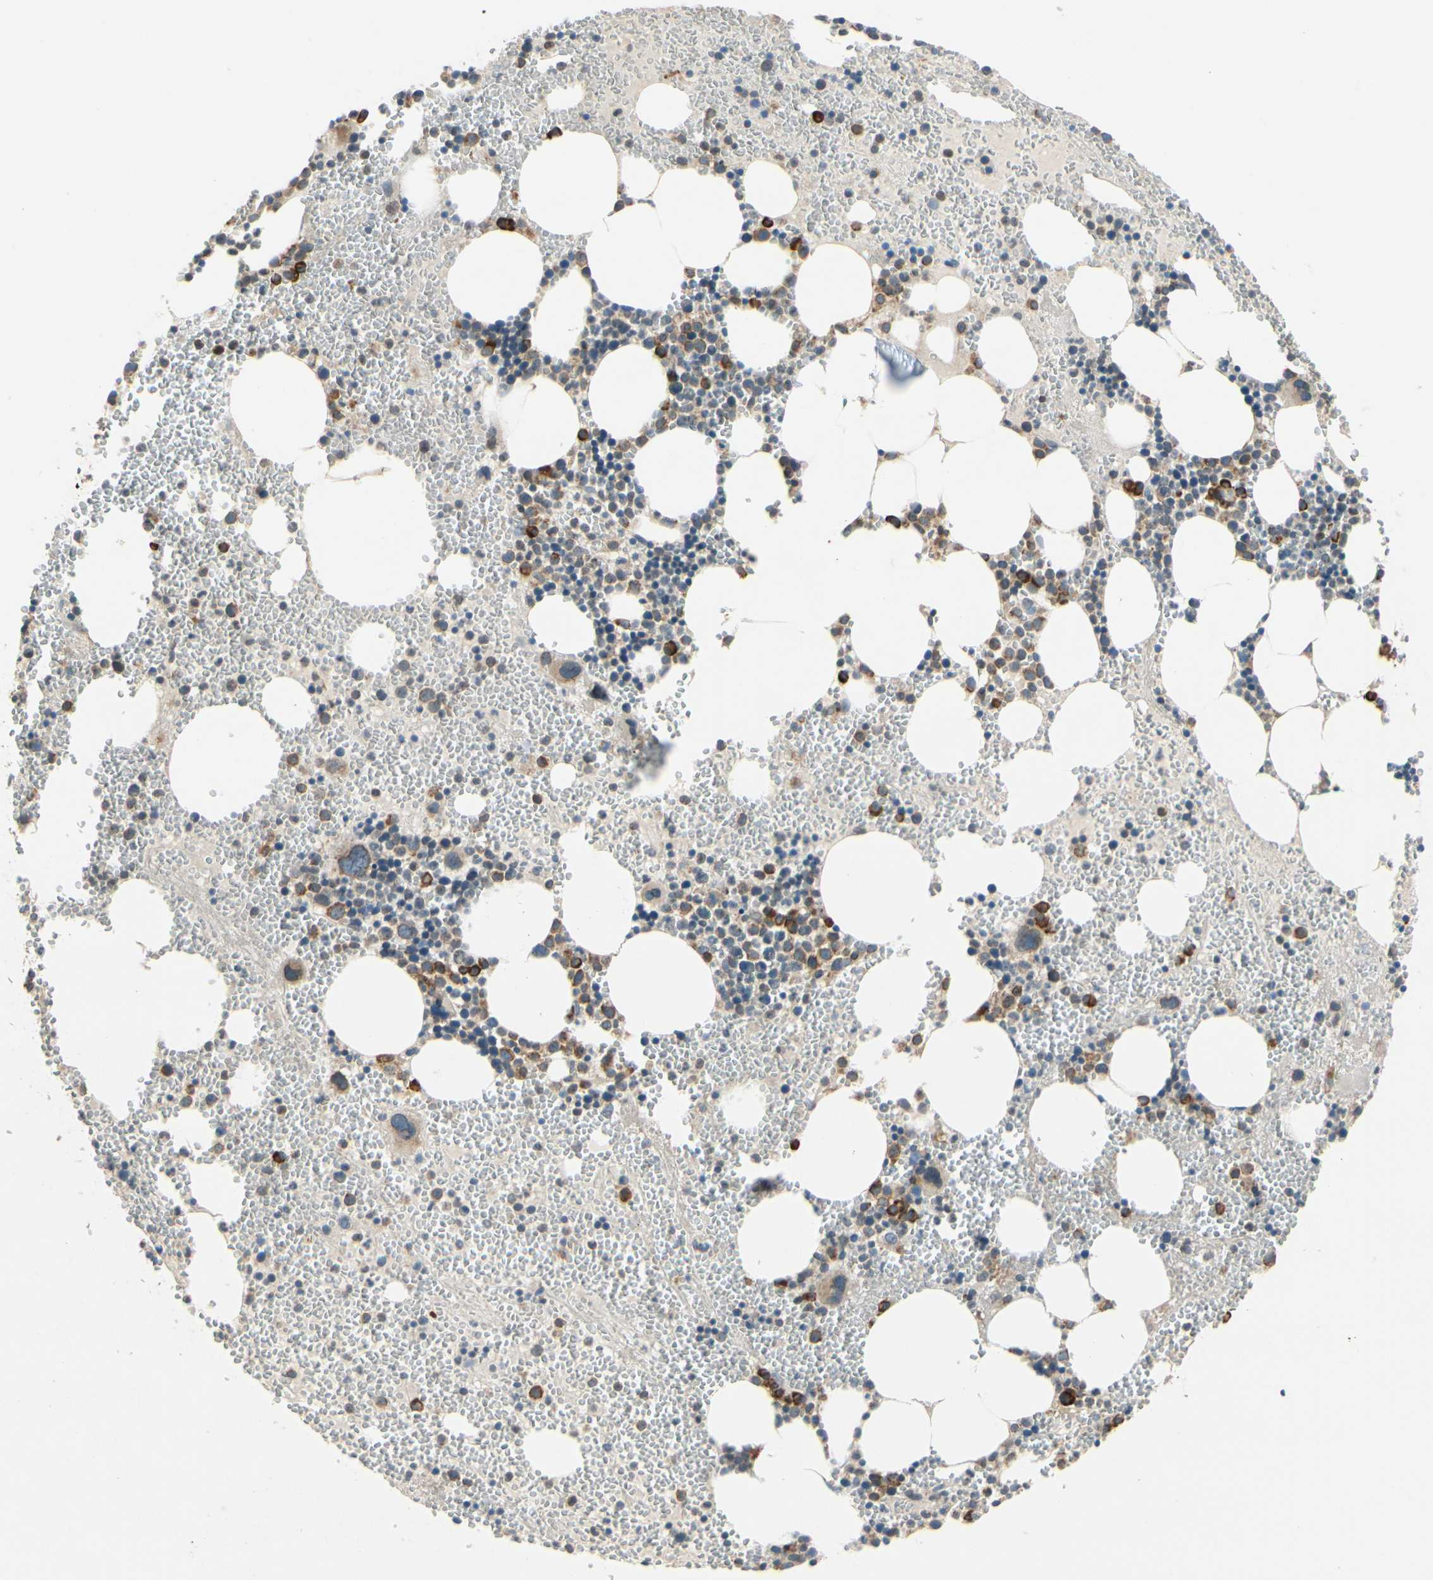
{"staining": {"intensity": "strong", "quantity": "<25%", "location": "cytoplasmic/membranous"}, "tissue": "bone marrow", "cell_type": "Hematopoietic cells", "image_type": "normal", "snomed": [{"axis": "morphology", "description": "Normal tissue, NOS"}, {"axis": "morphology", "description": "Inflammation, NOS"}, {"axis": "topography", "description": "Bone marrow"}], "caption": "Normal bone marrow displays strong cytoplasmic/membranous staining in approximately <25% of hematopoietic cells, visualized by immunohistochemistry.", "gene": "RPN2", "patient": {"sex": "female", "age": 76}}